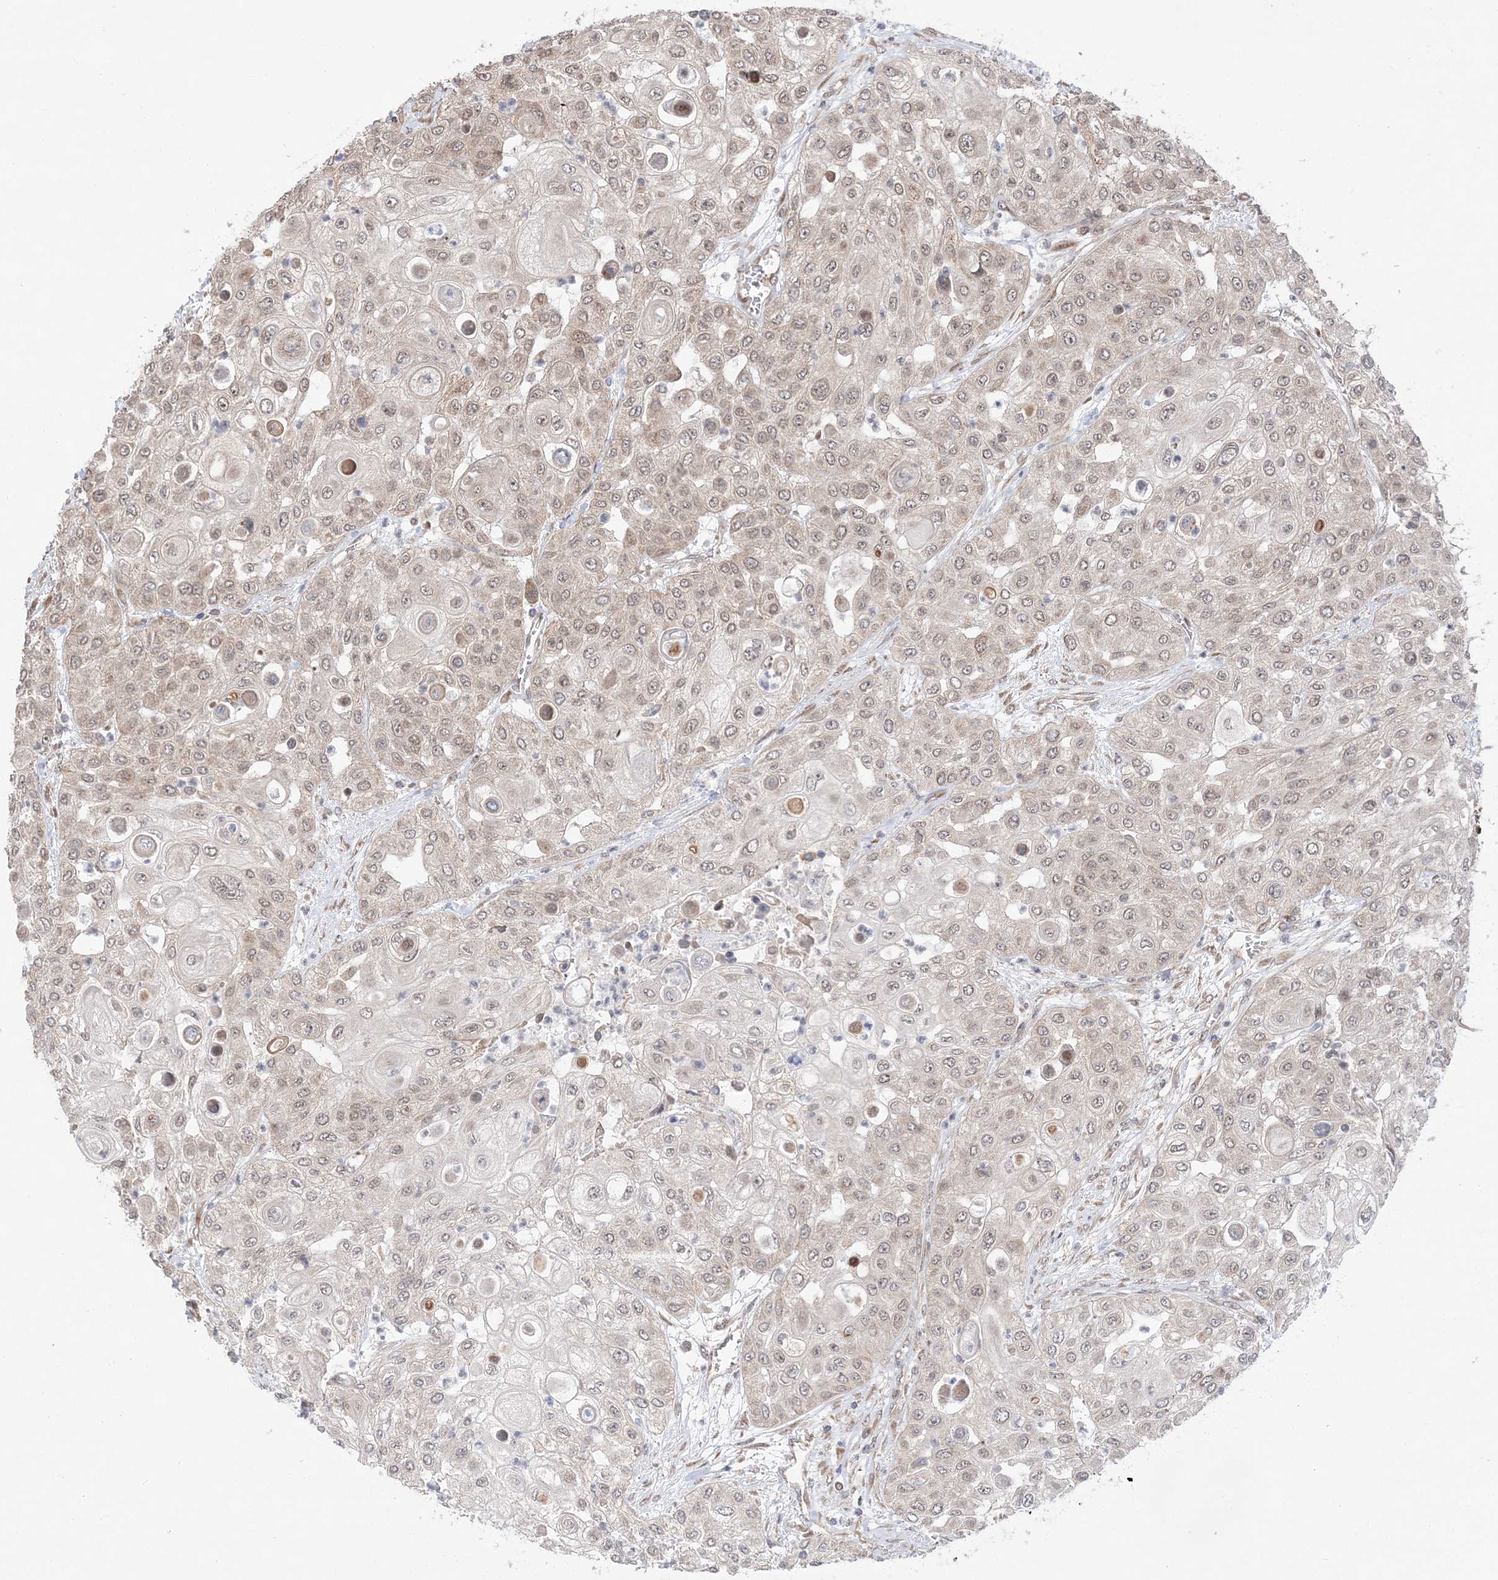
{"staining": {"intensity": "negative", "quantity": "none", "location": "none"}, "tissue": "urothelial cancer", "cell_type": "Tumor cells", "image_type": "cancer", "snomed": [{"axis": "morphology", "description": "Urothelial carcinoma, High grade"}, {"axis": "topography", "description": "Urinary bladder"}], "caption": "Histopathology image shows no protein expression in tumor cells of high-grade urothelial carcinoma tissue.", "gene": "ANAPC15", "patient": {"sex": "female", "age": 79}}